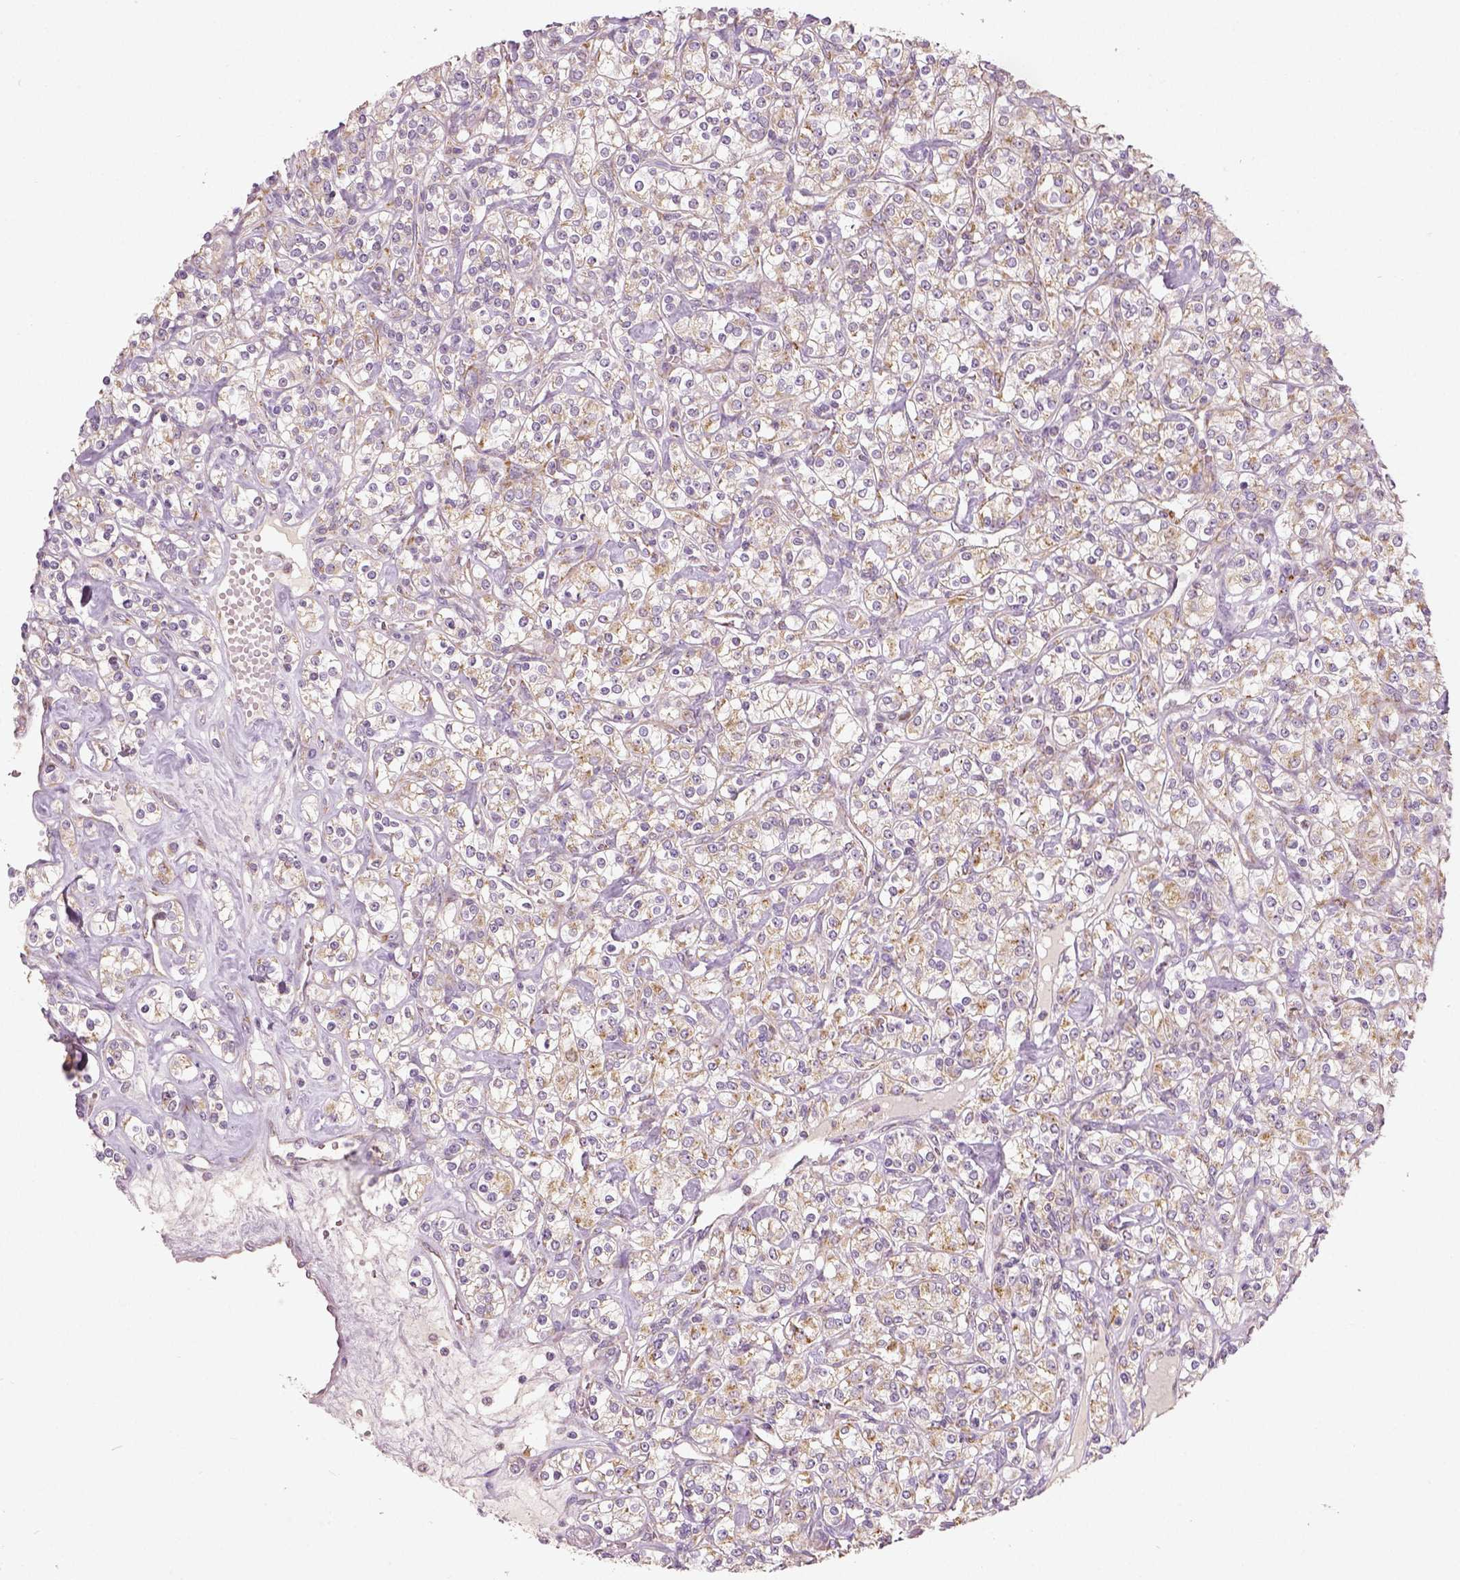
{"staining": {"intensity": "moderate", "quantity": "<25%", "location": "cytoplasmic/membranous"}, "tissue": "renal cancer", "cell_type": "Tumor cells", "image_type": "cancer", "snomed": [{"axis": "morphology", "description": "Adenocarcinoma, NOS"}, {"axis": "topography", "description": "Kidney"}], "caption": "Brown immunohistochemical staining in renal cancer shows moderate cytoplasmic/membranous positivity in about <25% of tumor cells.", "gene": "PGAM5", "patient": {"sex": "male", "age": 77}}